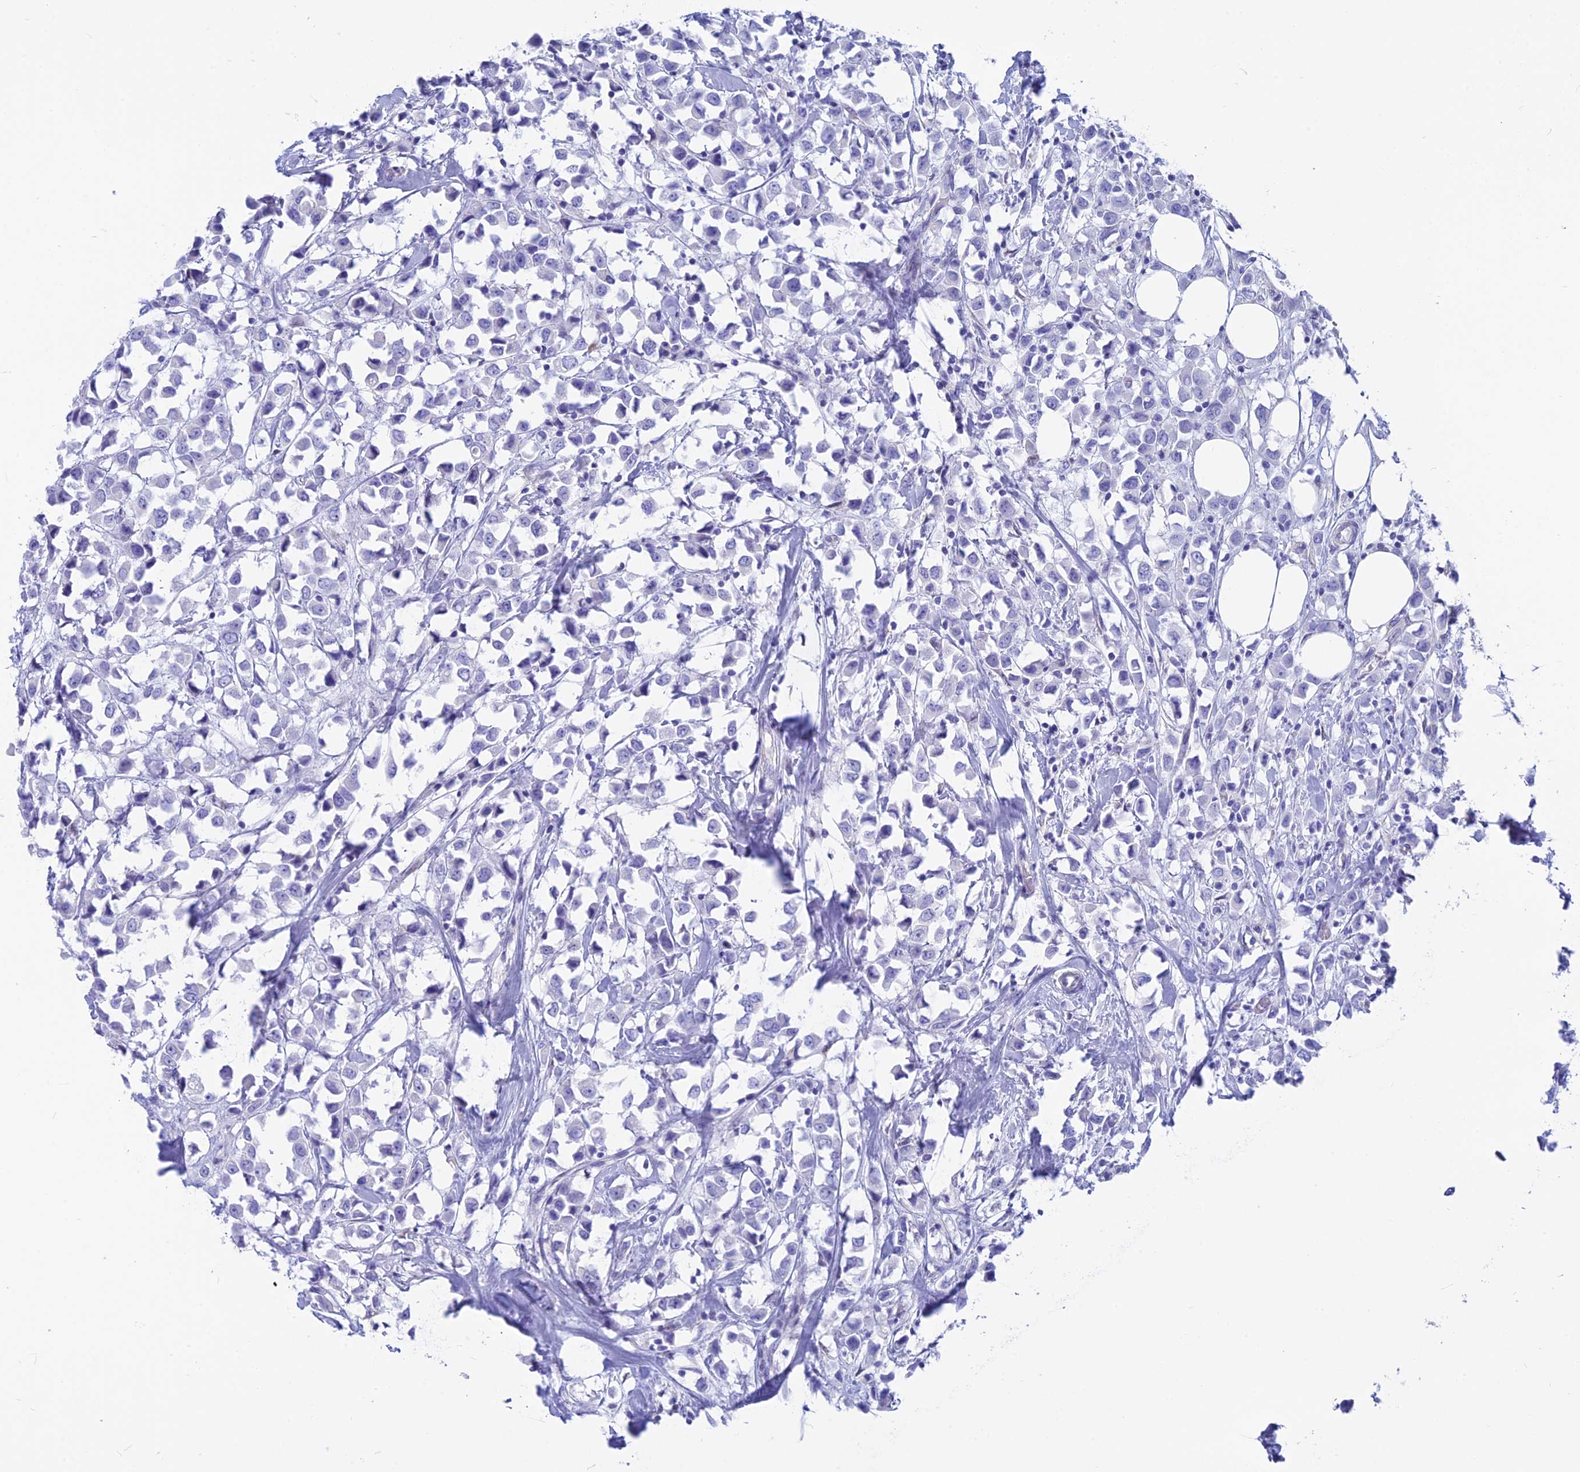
{"staining": {"intensity": "negative", "quantity": "none", "location": "none"}, "tissue": "breast cancer", "cell_type": "Tumor cells", "image_type": "cancer", "snomed": [{"axis": "morphology", "description": "Duct carcinoma"}, {"axis": "topography", "description": "Breast"}], "caption": "IHC of human breast cancer exhibits no positivity in tumor cells.", "gene": "GNGT2", "patient": {"sex": "female", "age": 61}}